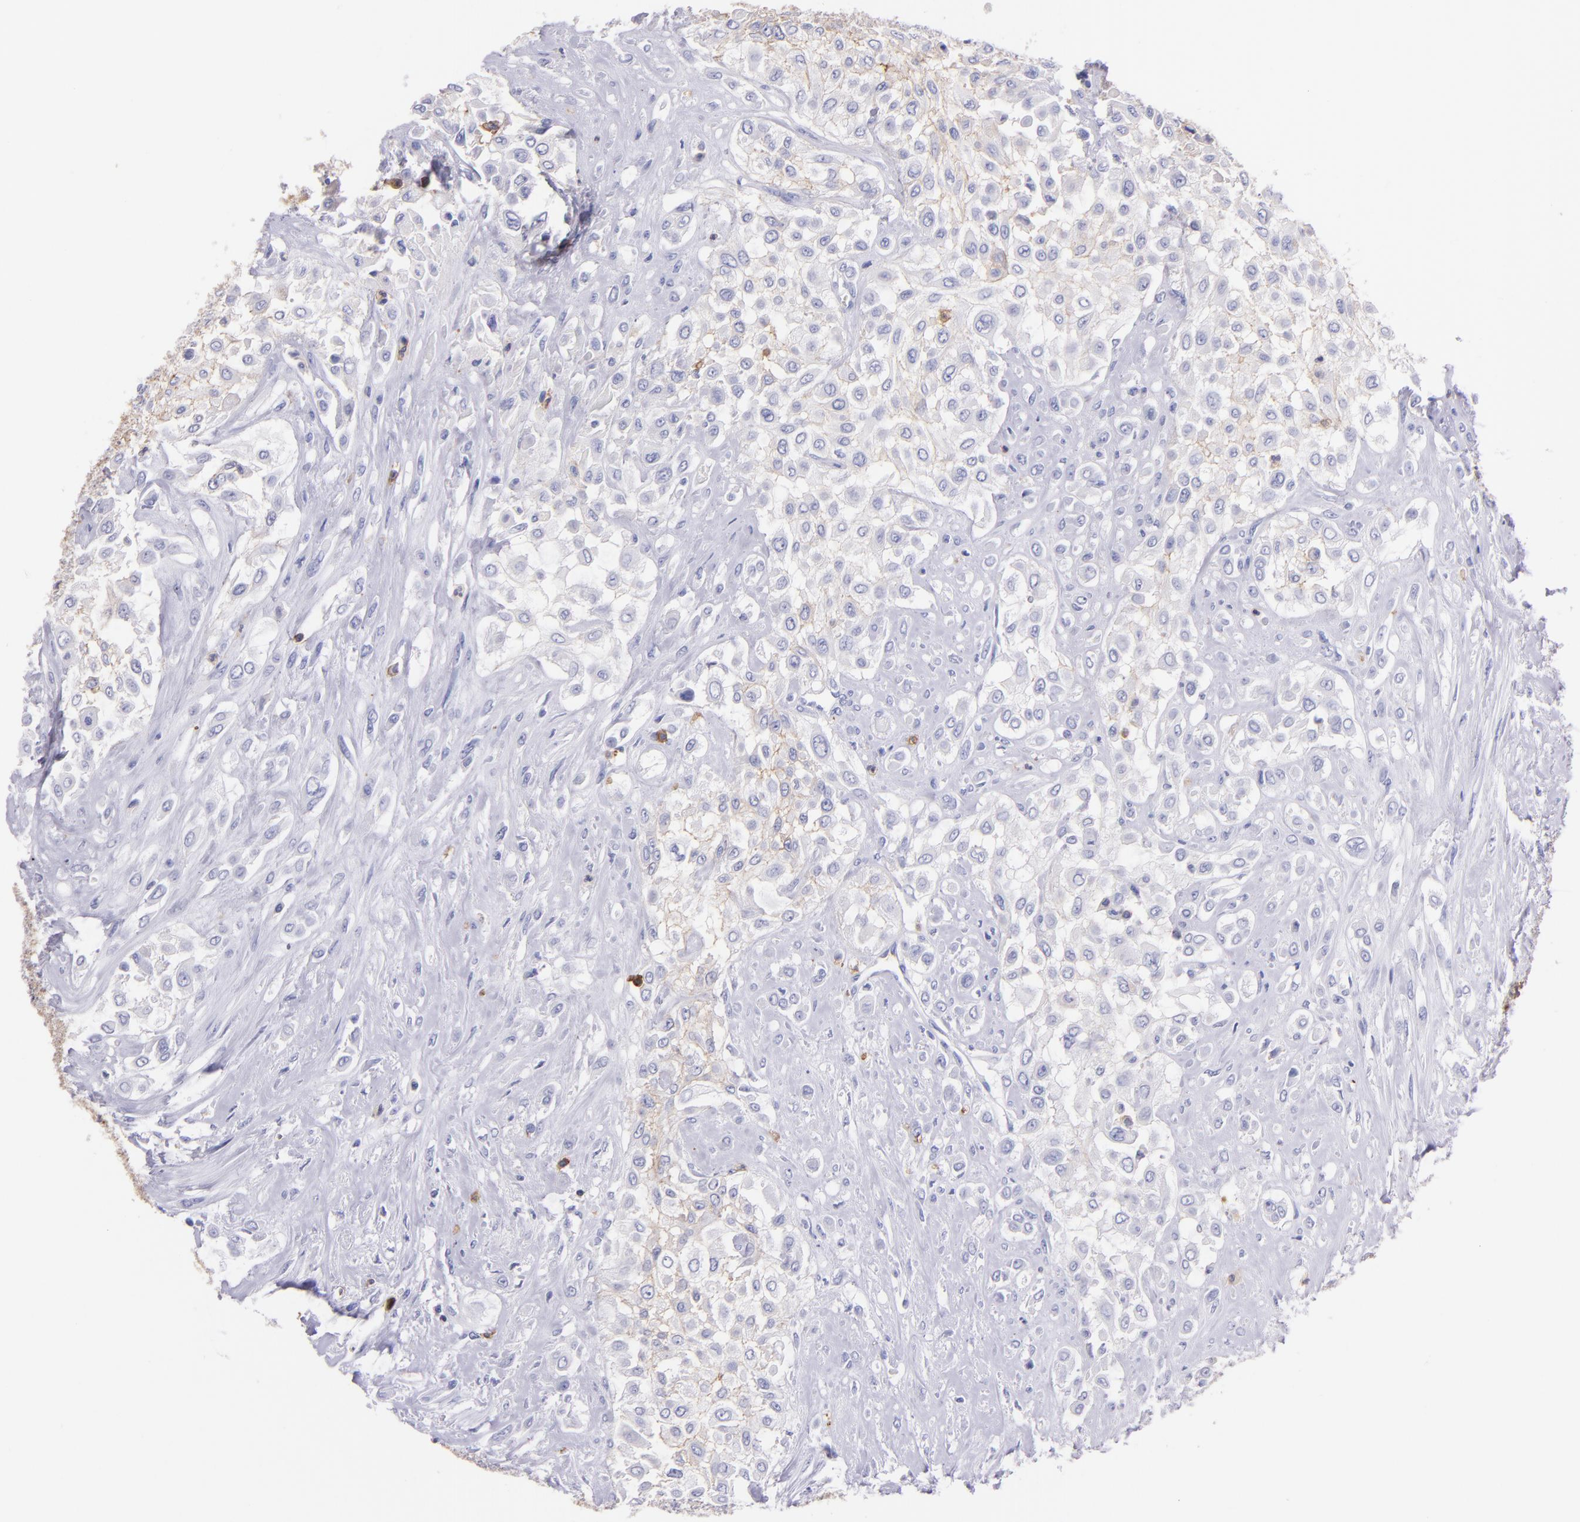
{"staining": {"intensity": "negative", "quantity": "none", "location": "none"}, "tissue": "urothelial cancer", "cell_type": "Tumor cells", "image_type": "cancer", "snomed": [{"axis": "morphology", "description": "Urothelial carcinoma, High grade"}, {"axis": "topography", "description": "Urinary bladder"}], "caption": "A micrograph of urothelial cancer stained for a protein shows no brown staining in tumor cells.", "gene": "SPN", "patient": {"sex": "male", "age": 57}}